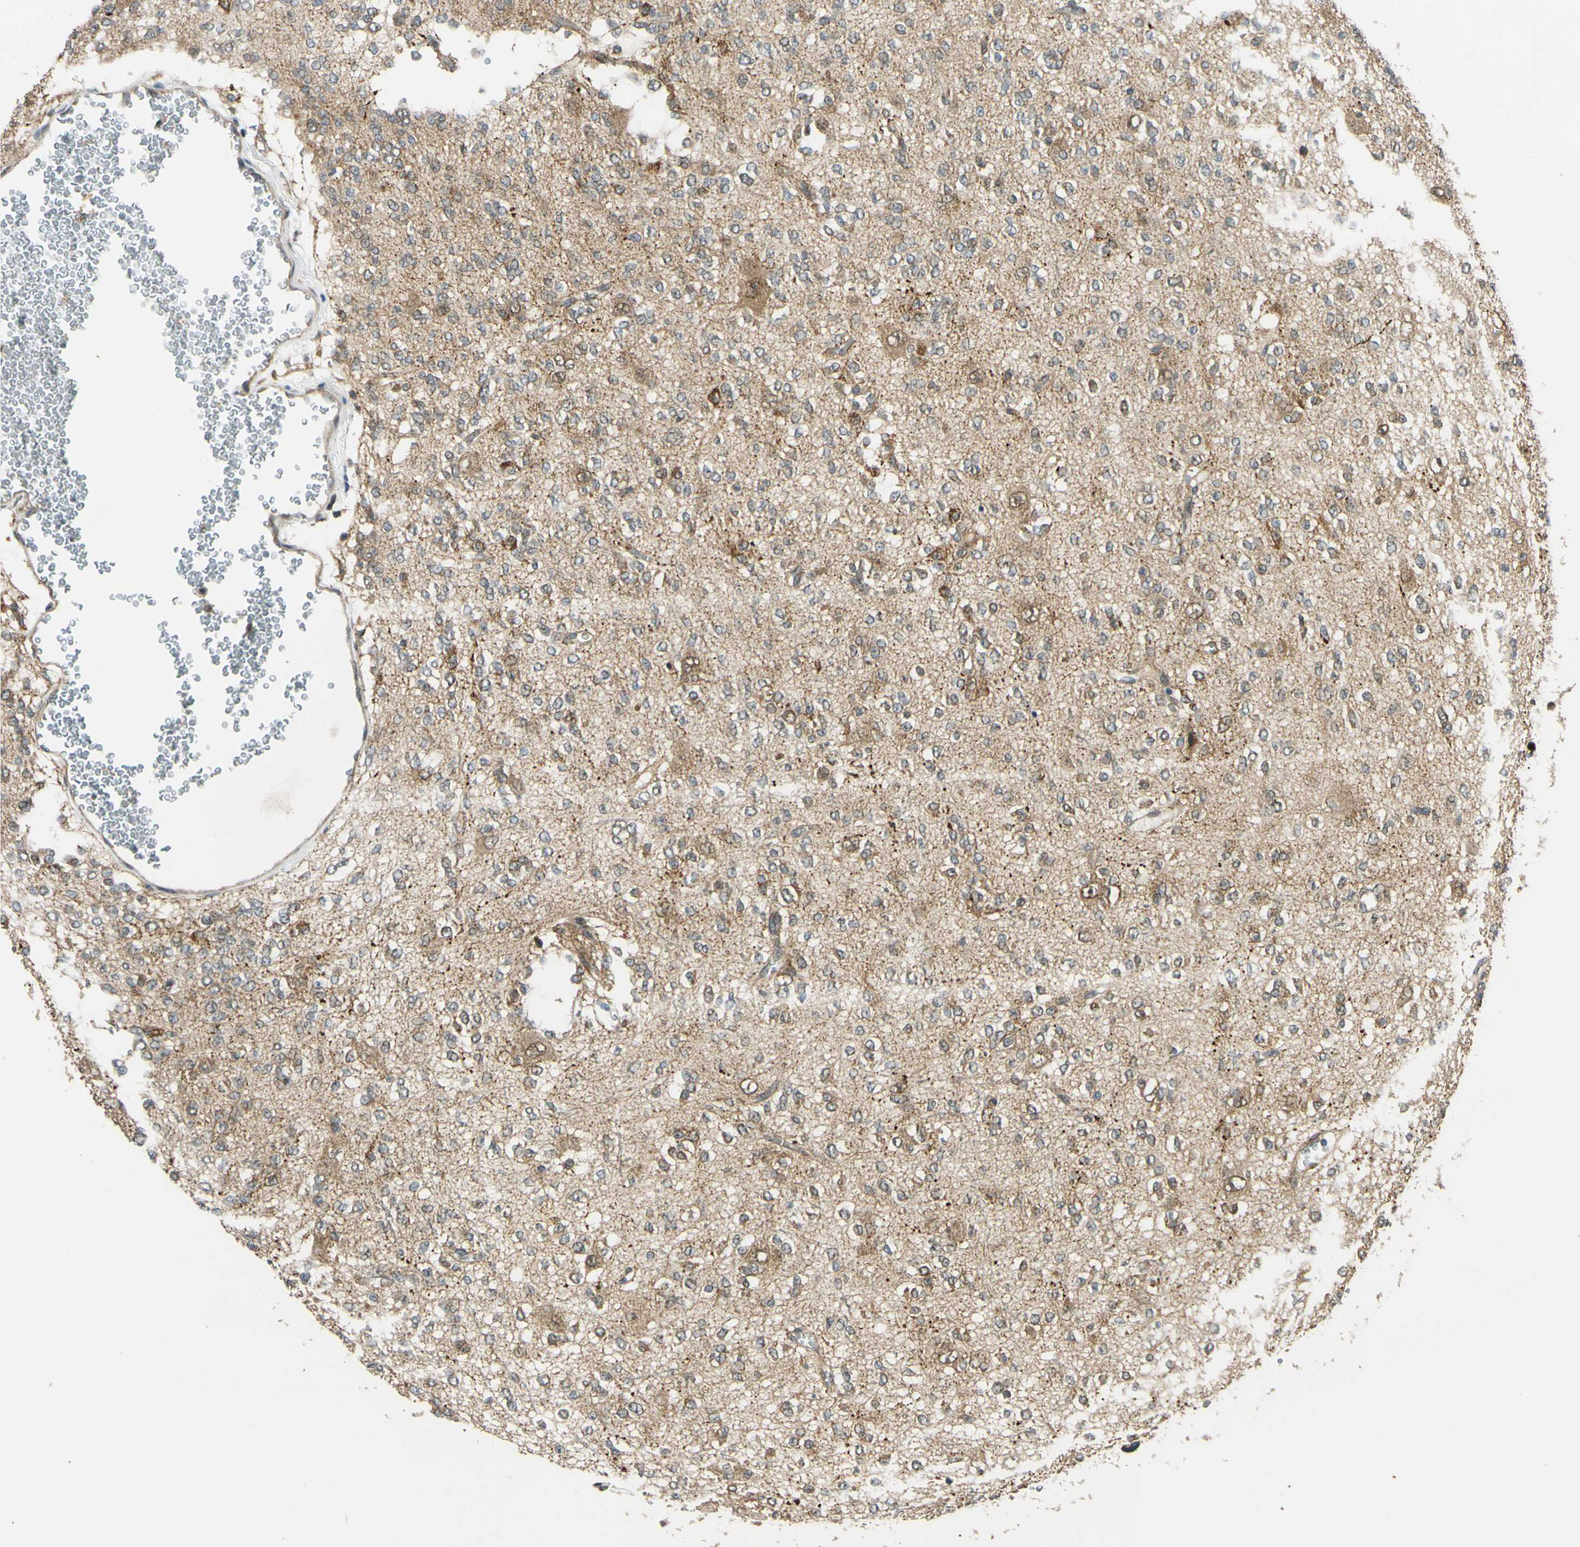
{"staining": {"intensity": "moderate", "quantity": "<25%", "location": "cytoplasmic/membranous"}, "tissue": "glioma", "cell_type": "Tumor cells", "image_type": "cancer", "snomed": [{"axis": "morphology", "description": "Glioma, malignant, Low grade"}, {"axis": "topography", "description": "Brain"}], "caption": "Immunohistochemistry (IHC) (DAB (3,3'-diaminobenzidine)) staining of glioma demonstrates moderate cytoplasmic/membranous protein expression in about <25% of tumor cells.", "gene": "ABCC8", "patient": {"sex": "male", "age": 38}}